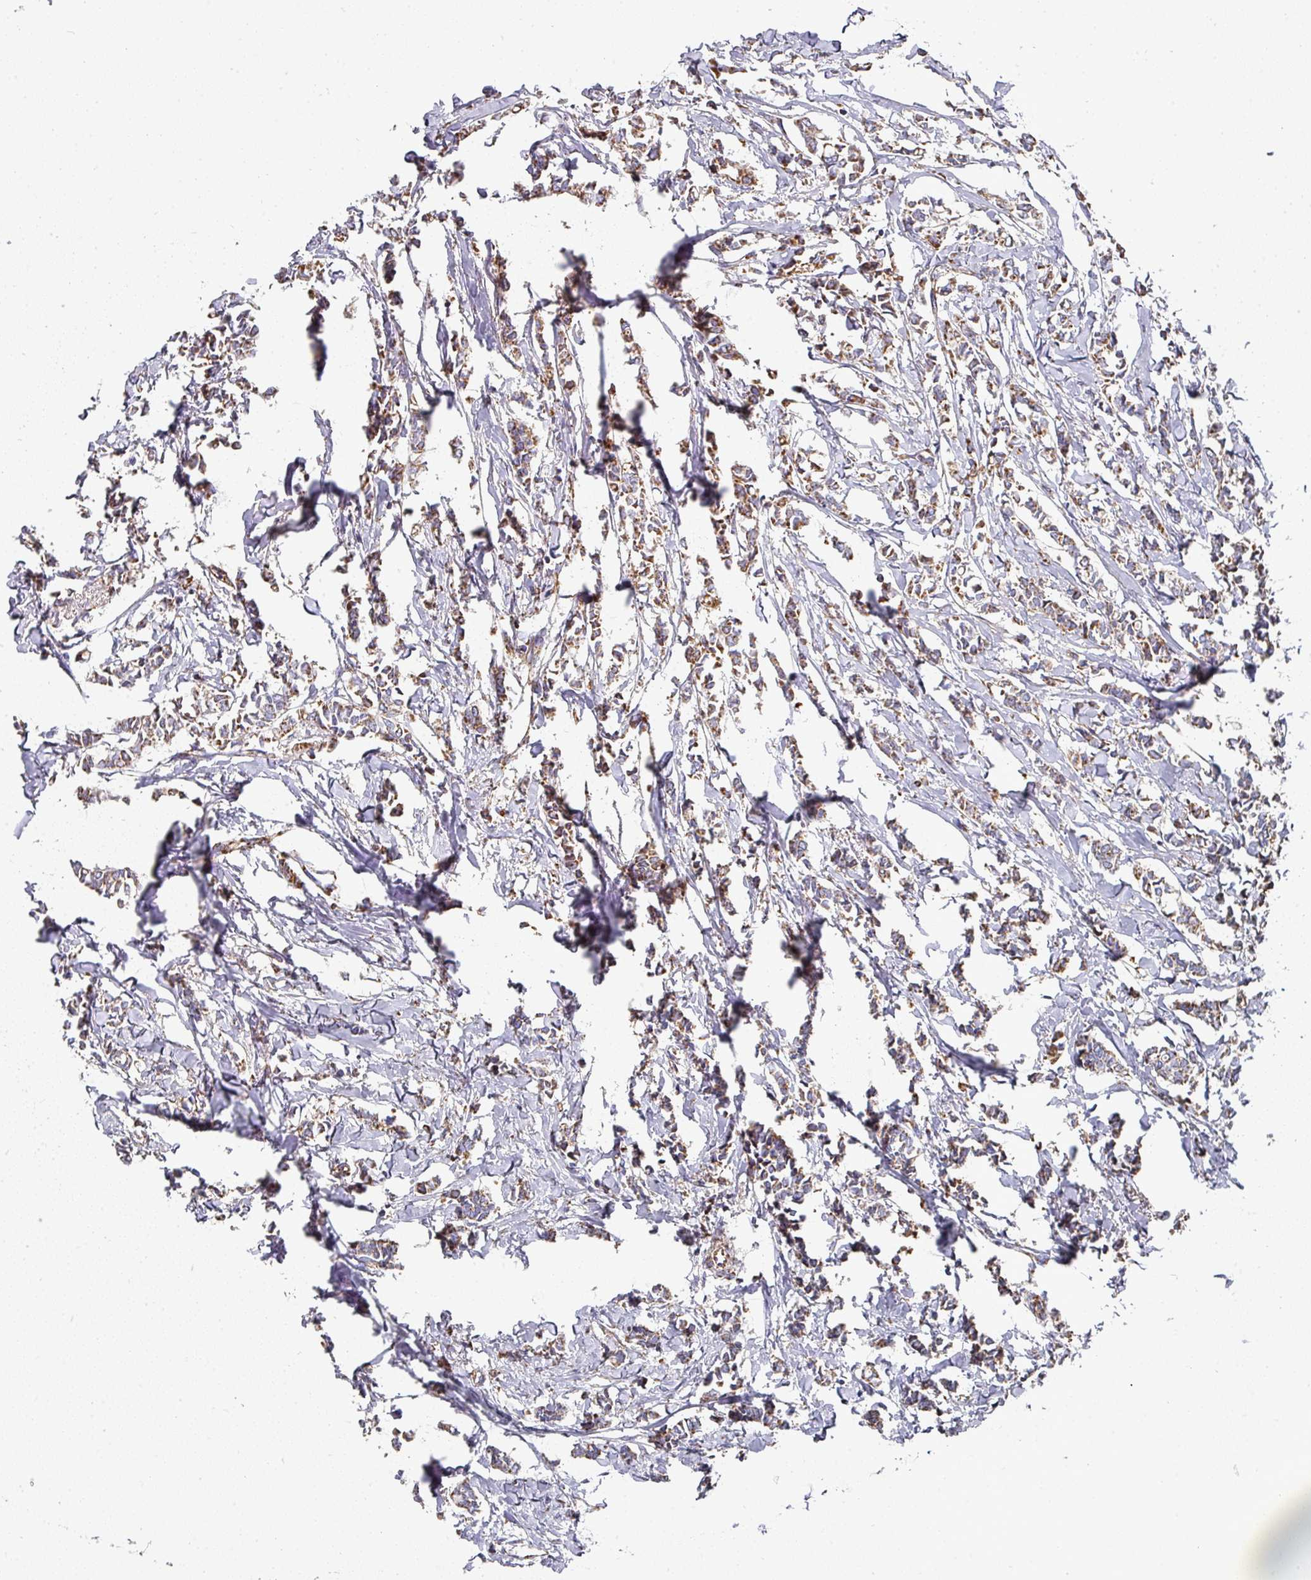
{"staining": {"intensity": "moderate", "quantity": ">75%", "location": "cytoplasmic/membranous"}, "tissue": "breast cancer", "cell_type": "Tumor cells", "image_type": "cancer", "snomed": [{"axis": "morphology", "description": "Duct carcinoma"}, {"axis": "topography", "description": "Breast"}], "caption": "Immunohistochemistry staining of breast cancer (invasive ductal carcinoma), which shows medium levels of moderate cytoplasmic/membranous staining in about >75% of tumor cells indicating moderate cytoplasmic/membranous protein positivity. The staining was performed using DAB (3,3'-diaminobenzidine) (brown) for protein detection and nuclei were counterstained in hematoxylin (blue).", "gene": "UQCRFS1", "patient": {"sex": "female", "age": 41}}